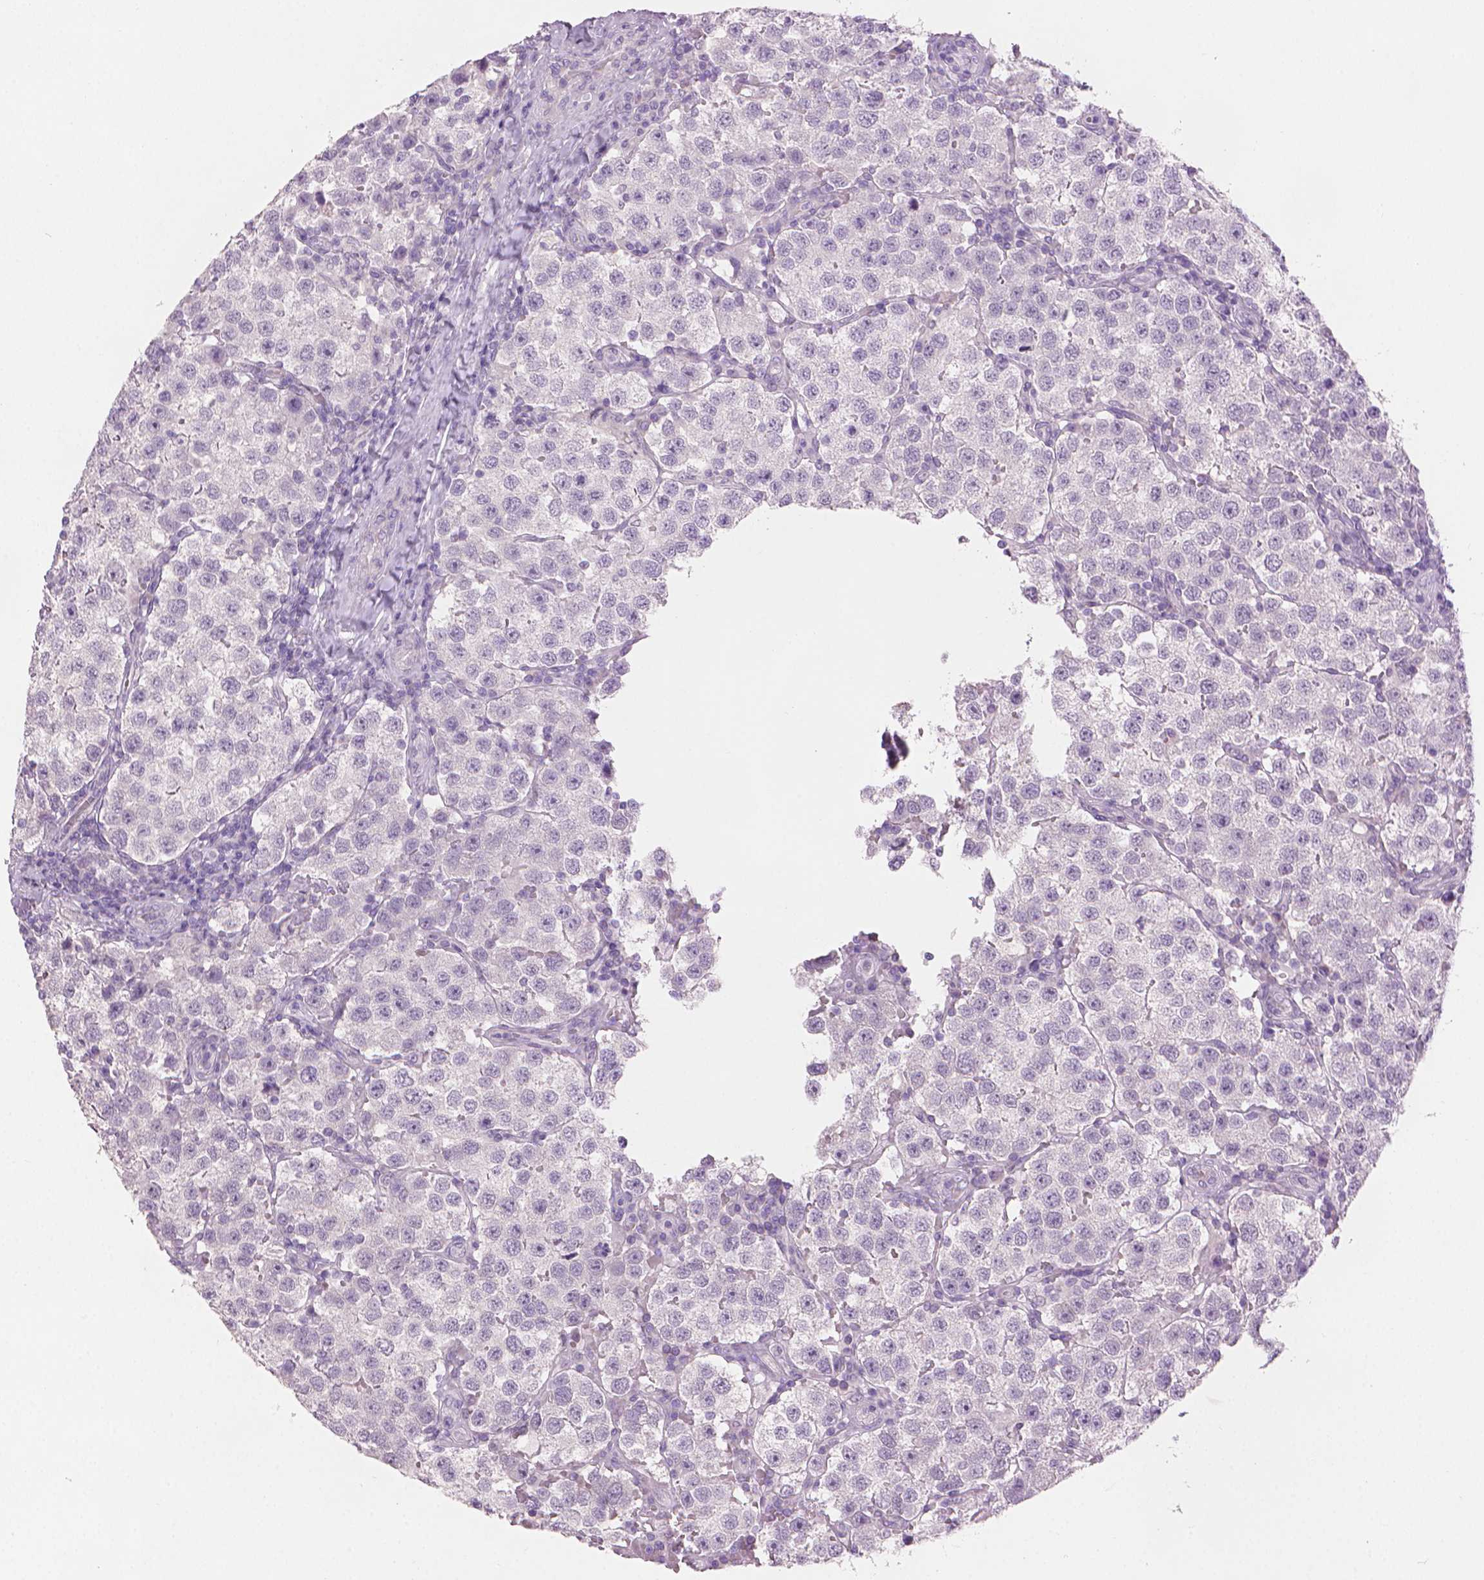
{"staining": {"intensity": "negative", "quantity": "none", "location": "none"}, "tissue": "testis cancer", "cell_type": "Tumor cells", "image_type": "cancer", "snomed": [{"axis": "morphology", "description": "Seminoma, NOS"}, {"axis": "topography", "description": "Testis"}], "caption": "An image of testis cancer stained for a protein reveals no brown staining in tumor cells.", "gene": "MLANA", "patient": {"sex": "male", "age": 37}}